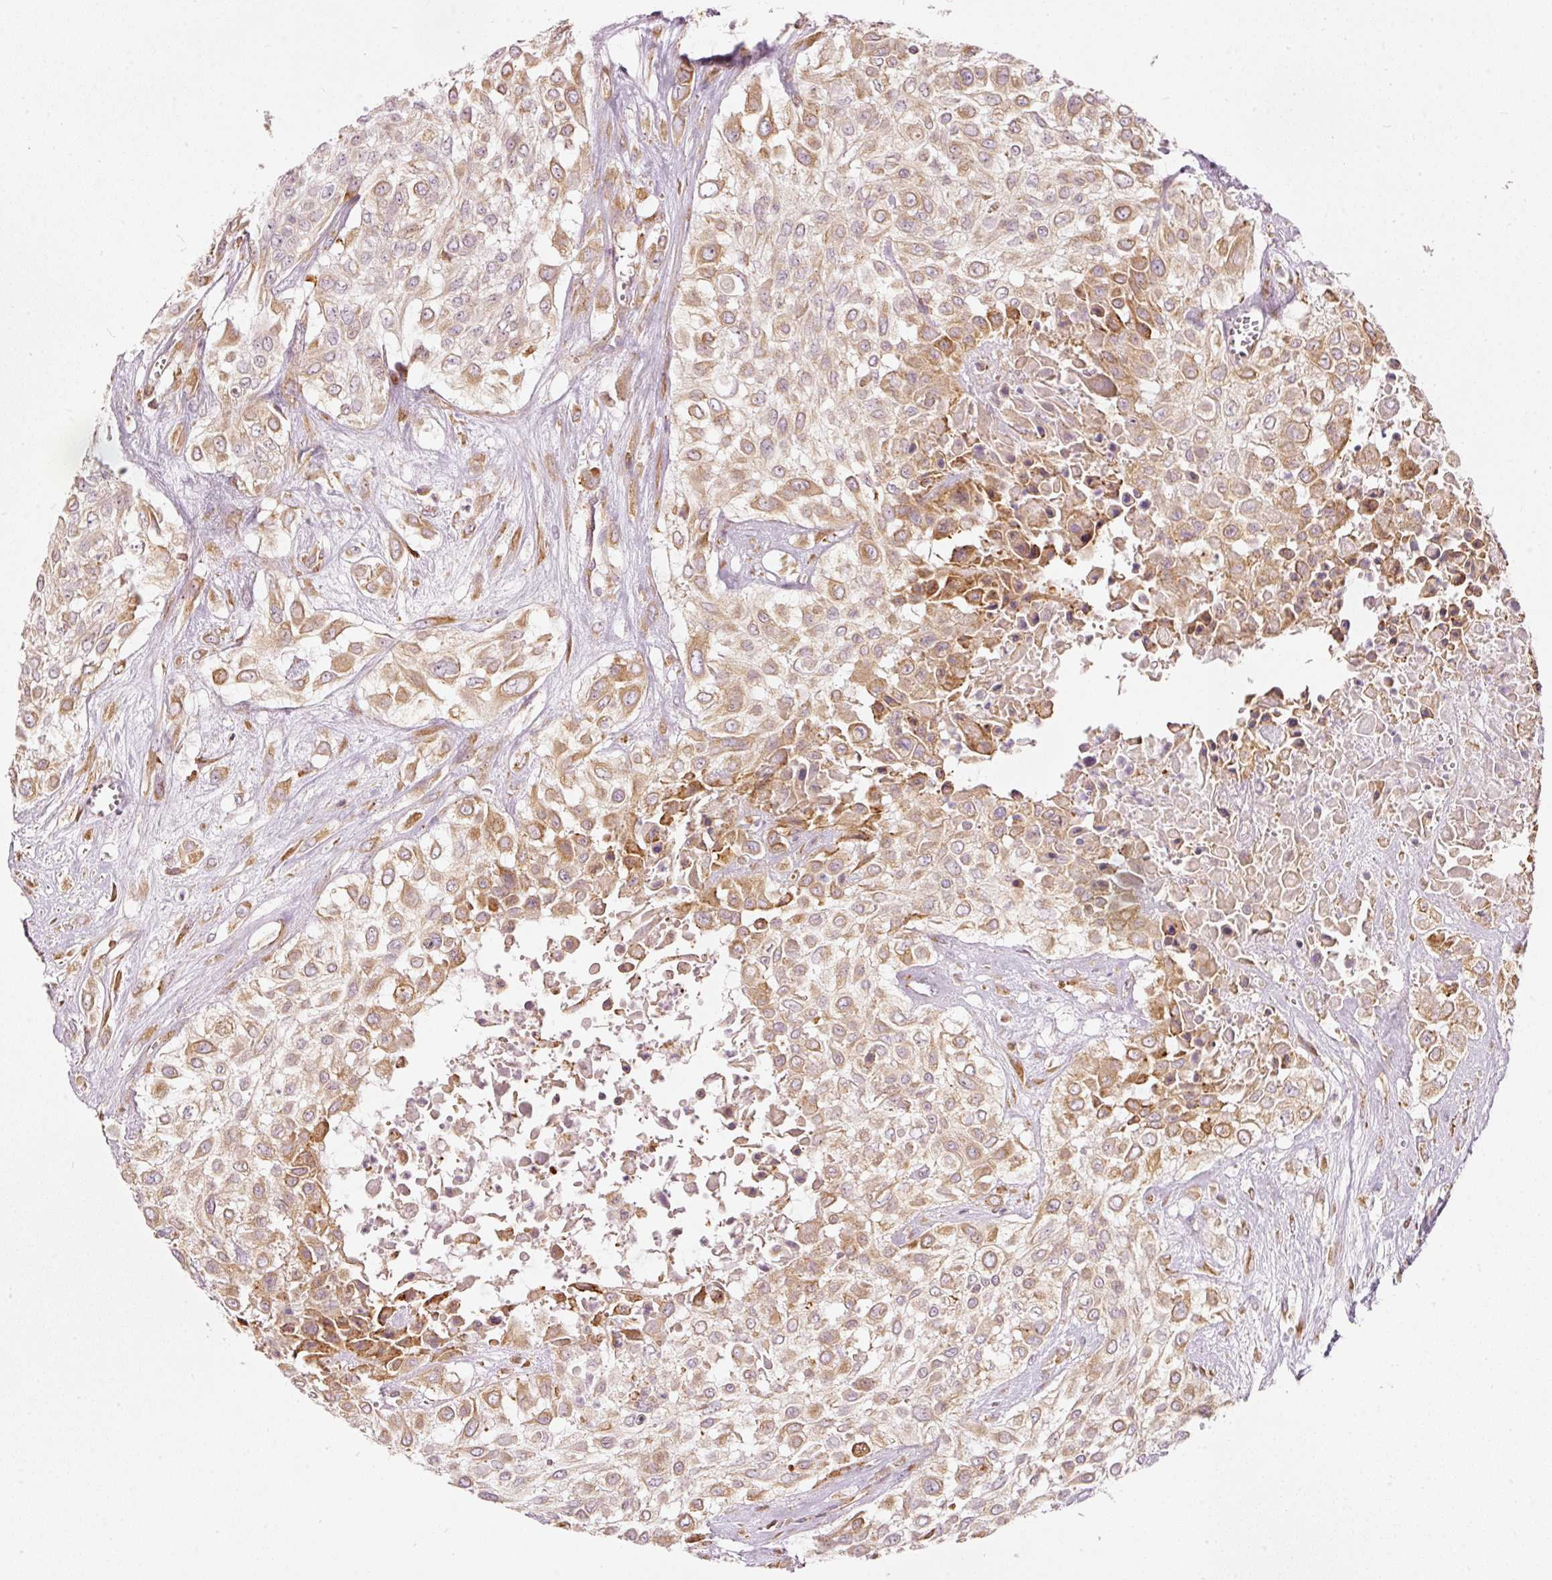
{"staining": {"intensity": "moderate", "quantity": ">75%", "location": "cytoplasmic/membranous"}, "tissue": "urothelial cancer", "cell_type": "Tumor cells", "image_type": "cancer", "snomed": [{"axis": "morphology", "description": "Urothelial carcinoma, High grade"}, {"axis": "topography", "description": "Urinary bladder"}], "caption": "DAB immunohistochemical staining of human urothelial cancer exhibits moderate cytoplasmic/membranous protein positivity in about >75% of tumor cells.", "gene": "SNAPC5", "patient": {"sex": "male", "age": 57}}